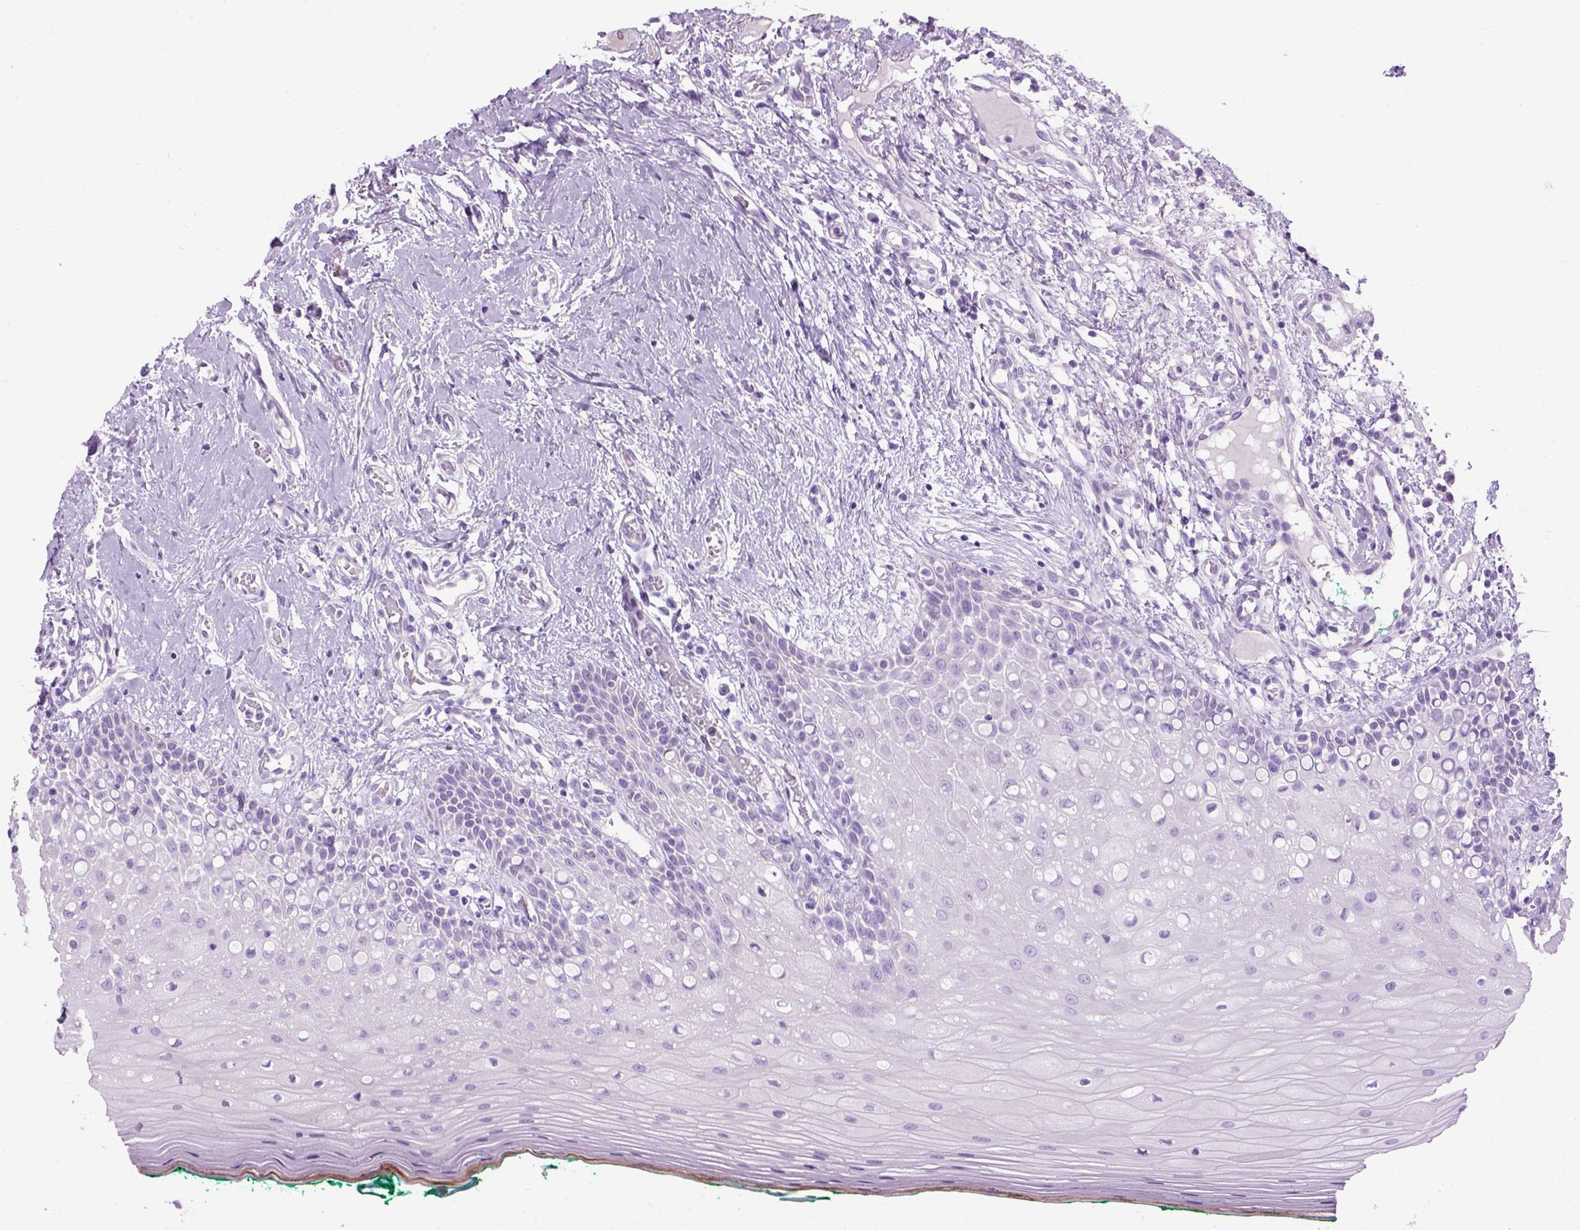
{"staining": {"intensity": "negative", "quantity": "none", "location": "none"}, "tissue": "oral mucosa", "cell_type": "Squamous epithelial cells", "image_type": "normal", "snomed": [{"axis": "morphology", "description": "Normal tissue, NOS"}, {"axis": "topography", "description": "Oral tissue"}], "caption": "Oral mucosa was stained to show a protein in brown. There is no significant expression in squamous epithelial cells. (DAB IHC with hematoxylin counter stain).", "gene": "GABRB2", "patient": {"sex": "female", "age": 83}}